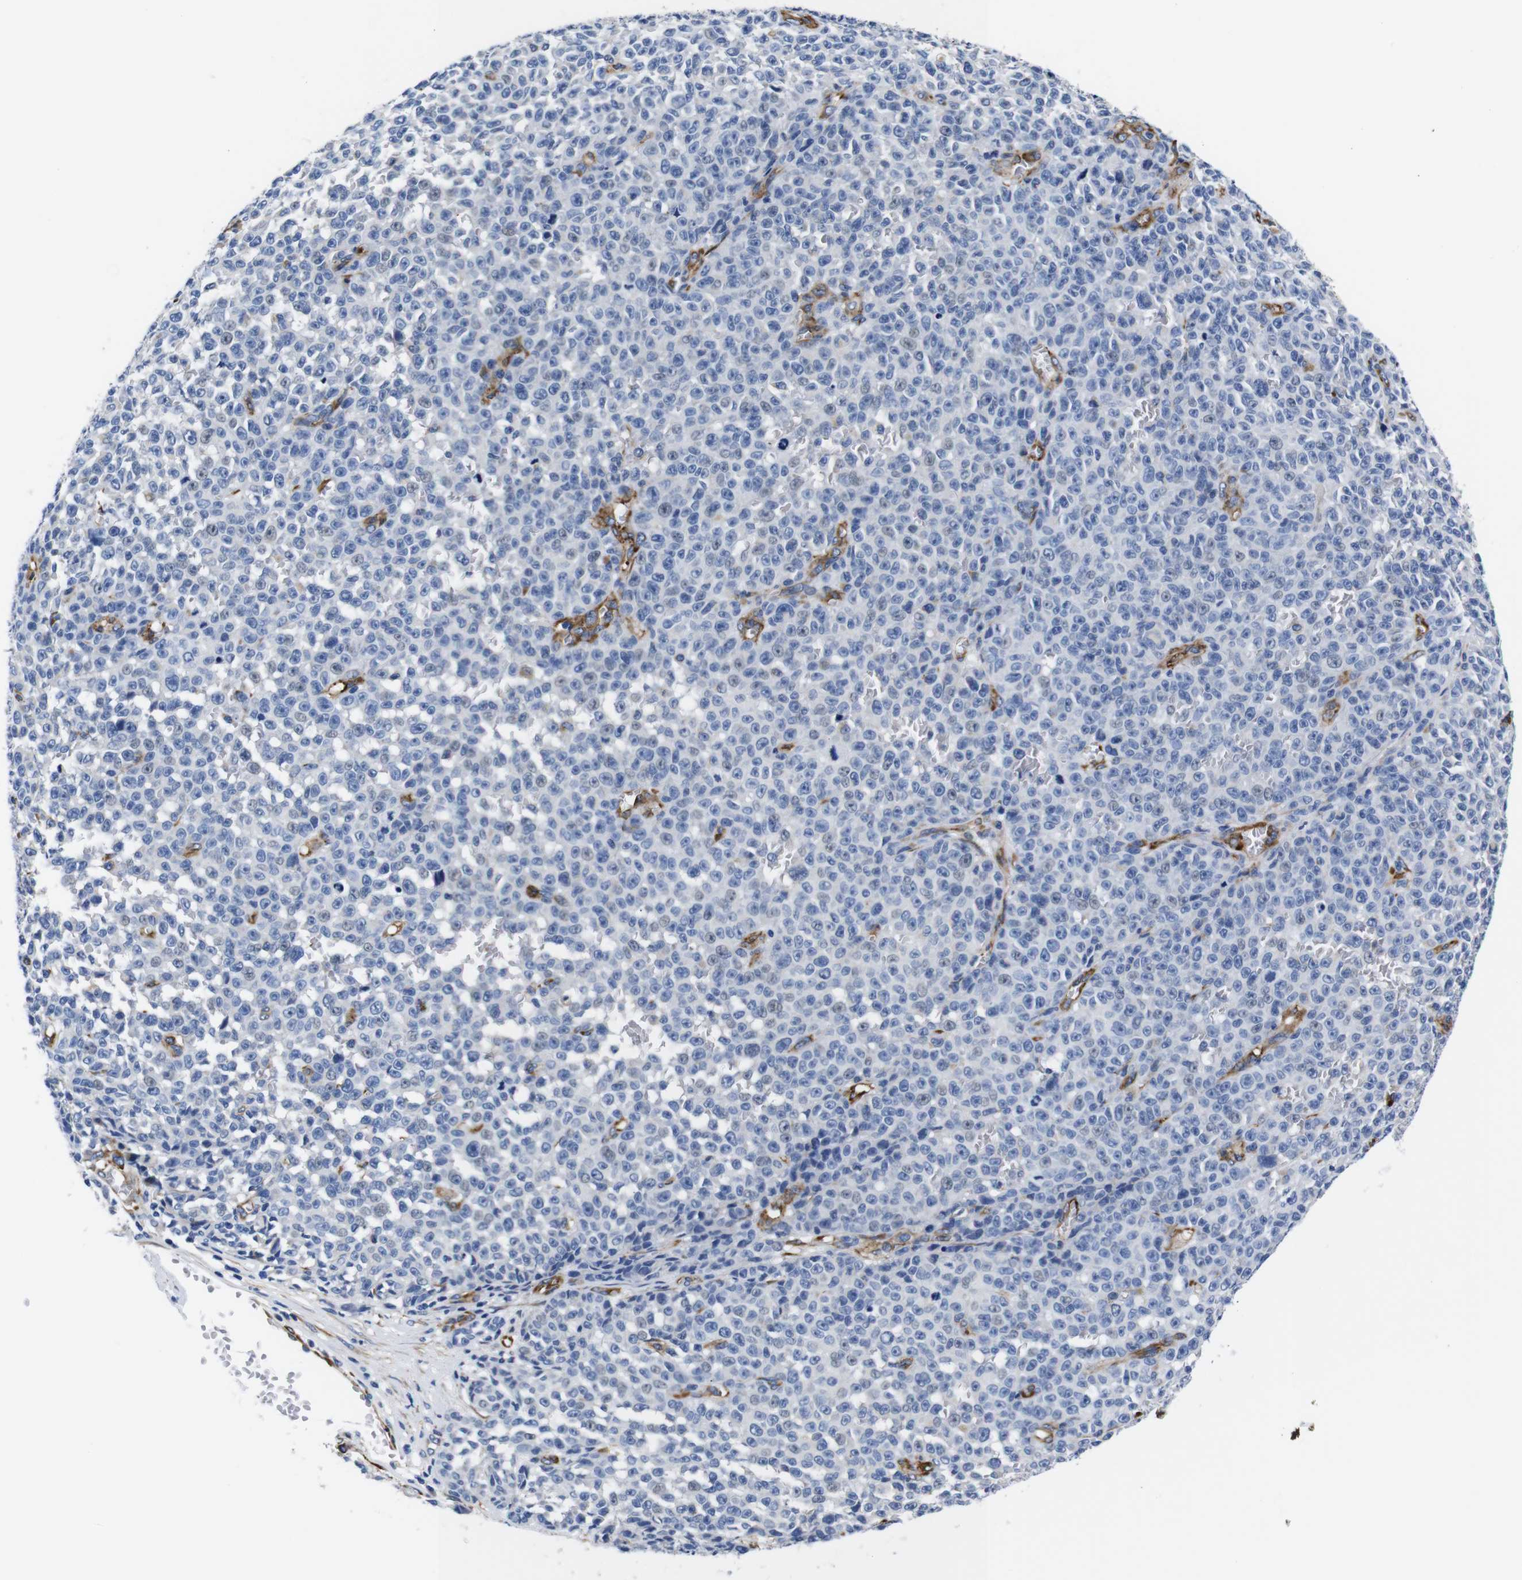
{"staining": {"intensity": "negative", "quantity": "none", "location": "none"}, "tissue": "melanoma", "cell_type": "Tumor cells", "image_type": "cancer", "snomed": [{"axis": "morphology", "description": "Malignant melanoma, NOS"}, {"axis": "topography", "description": "Skin"}], "caption": "Photomicrograph shows no significant protein expression in tumor cells of melanoma.", "gene": "LRIG1", "patient": {"sex": "female", "age": 82}}